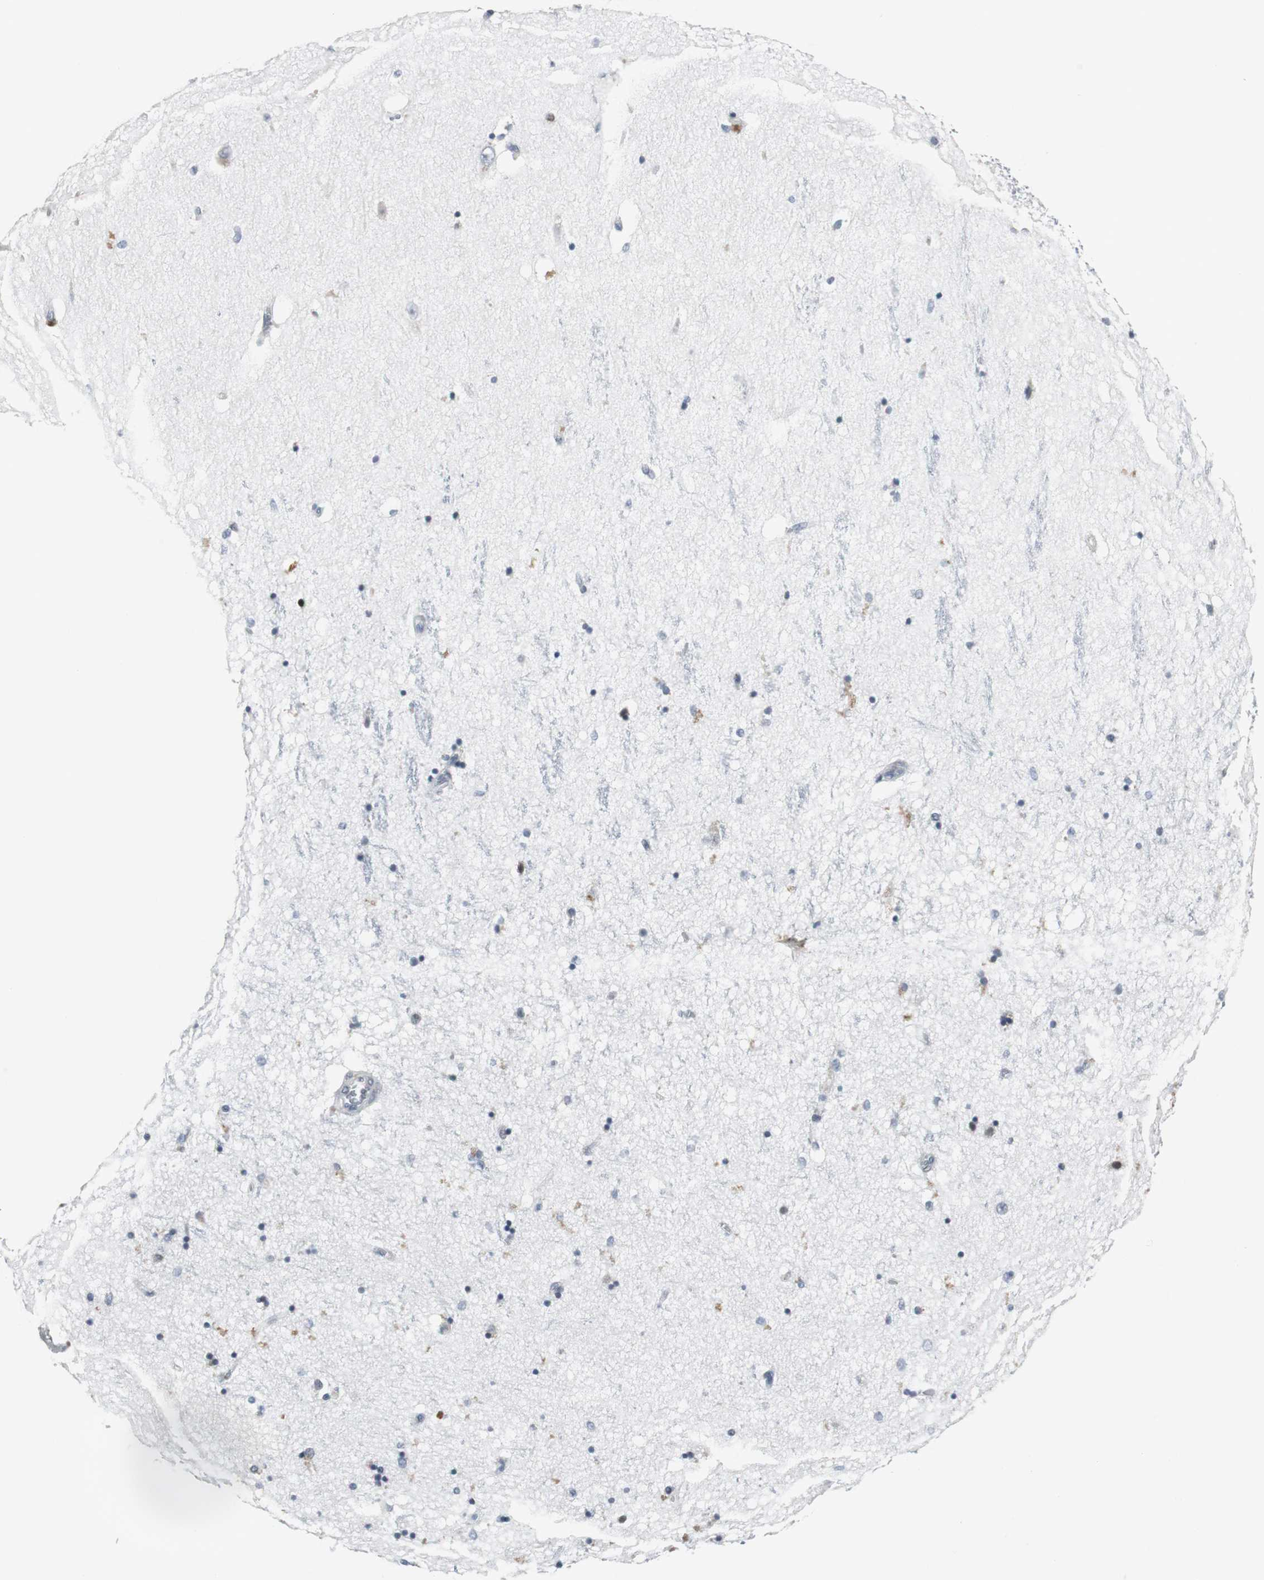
{"staining": {"intensity": "negative", "quantity": "none", "location": "none"}, "tissue": "hippocampus", "cell_type": "Glial cells", "image_type": "normal", "snomed": [{"axis": "morphology", "description": "Normal tissue, NOS"}, {"axis": "topography", "description": "Hippocampus"}], "caption": "IHC of normal hippocampus demonstrates no staining in glial cells. (DAB immunohistochemistry (IHC) visualized using brightfield microscopy, high magnification).", "gene": "ELK1", "patient": {"sex": "female", "age": 54}}